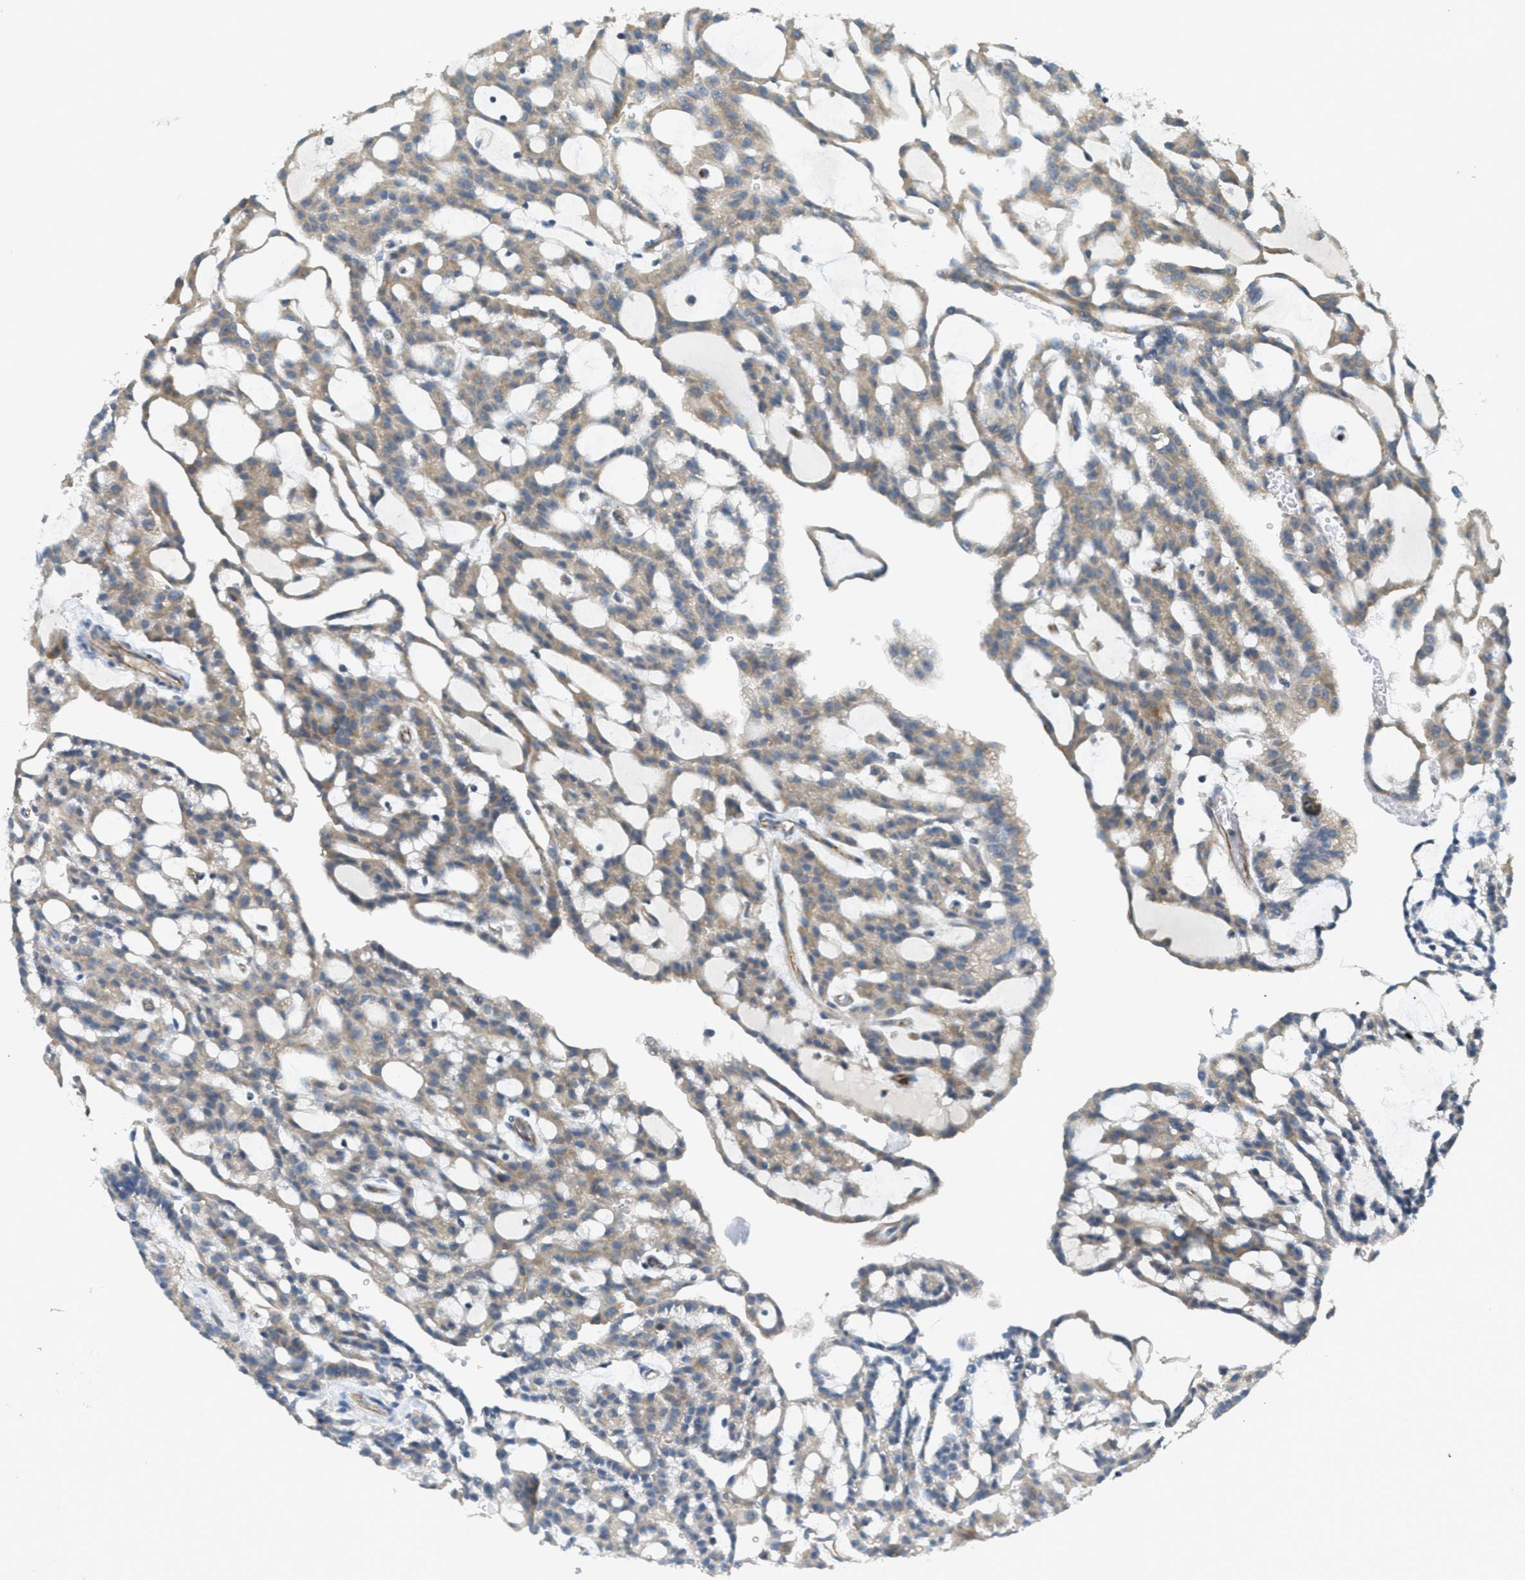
{"staining": {"intensity": "weak", "quantity": ">75%", "location": "cytoplasmic/membranous"}, "tissue": "renal cancer", "cell_type": "Tumor cells", "image_type": "cancer", "snomed": [{"axis": "morphology", "description": "Adenocarcinoma, NOS"}, {"axis": "topography", "description": "Kidney"}], "caption": "Immunohistochemistry of human renal adenocarcinoma demonstrates low levels of weak cytoplasmic/membranous staining in approximately >75% of tumor cells.", "gene": "JCAD", "patient": {"sex": "male", "age": 63}}